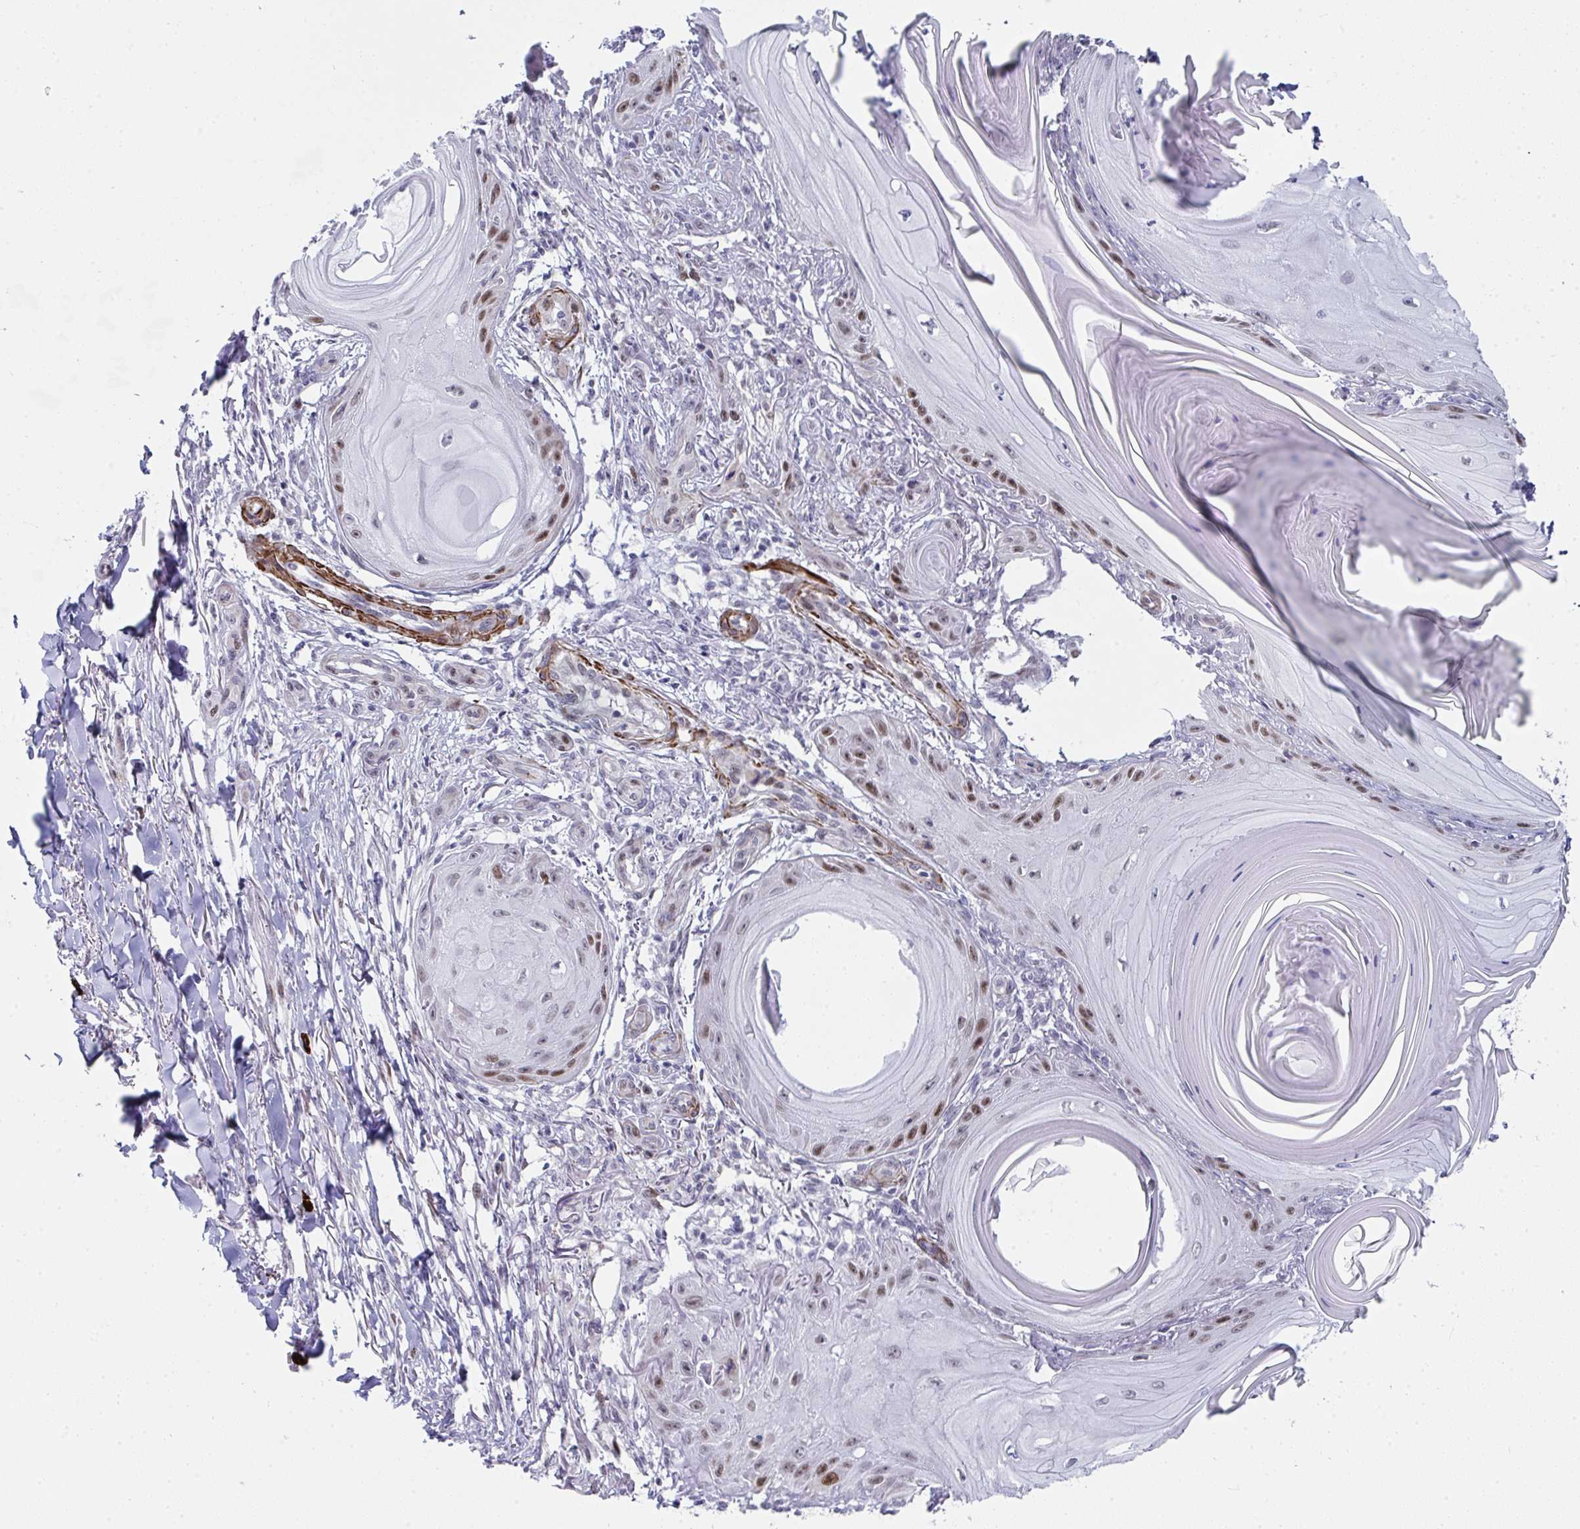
{"staining": {"intensity": "moderate", "quantity": "<25%", "location": "nuclear"}, "tissue": "skin cancer", "cell_type": "Tumor cells", "image_type": "cancer", "snomed": [{"axis": "morphology", "description": "Squamous cell carcinoma, NOS"}, {"axis": "topography", "description": "Skin"}], "caption": "This photomicrograph displays immunohistochemistry (IHC) staining of skin squamous cell carcinoma, with low moderate nuclear expression in about <25% of tumor cells.", "gene": "GINS2", "patient": {"sex": "female", "age": 77}}